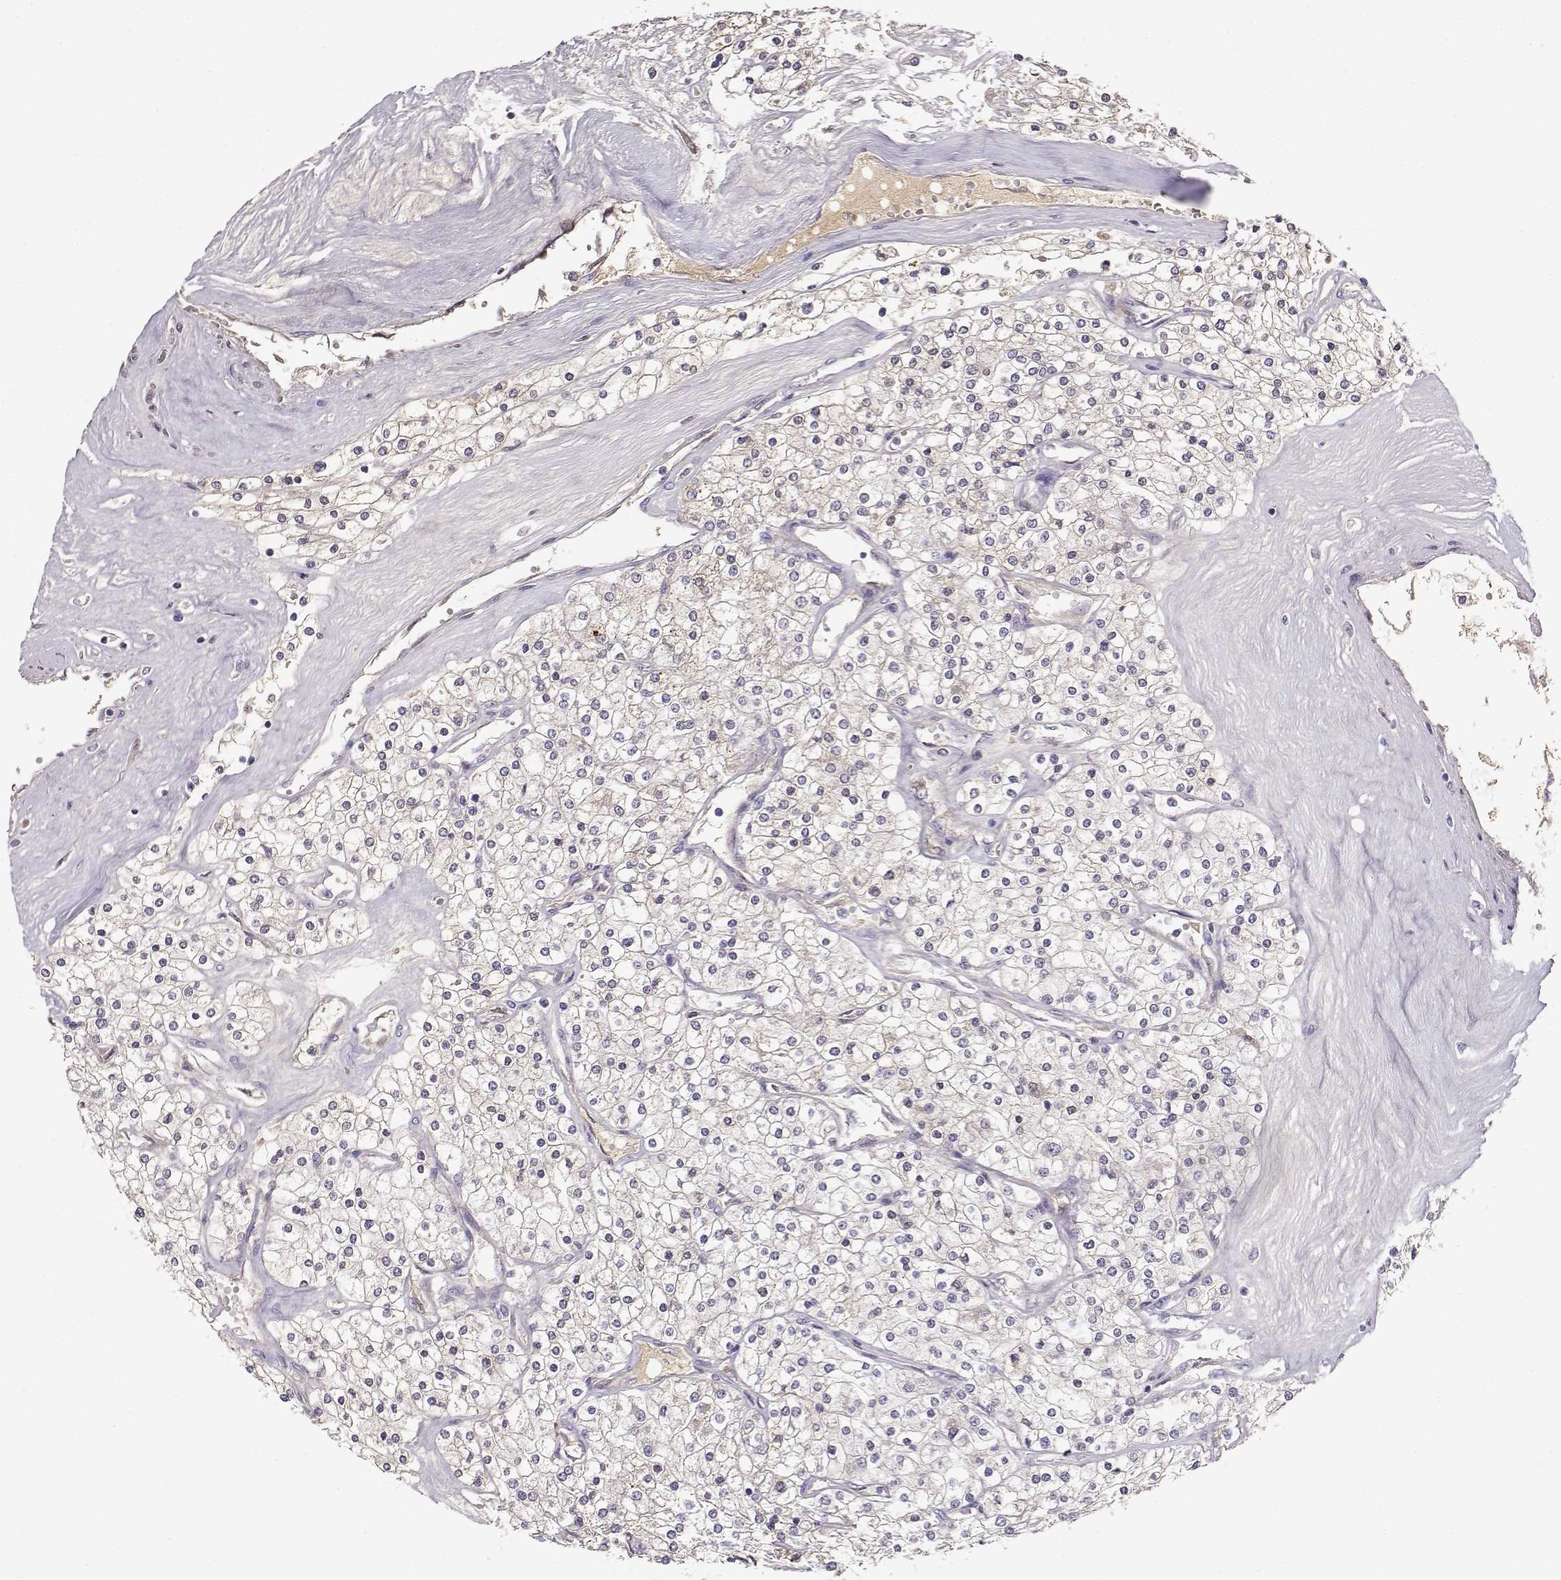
{"staining": {"intensity": "weak", "quantity": "<25%", "location": "cytoplasmic/membranous"}, "tissue": "renal cancer", "cell_type": "Tumor cells", "image_type": "cancer", "snomed": [{"axis": "morphology", "description": "Adenocarcinoma, NOS"}, {"axis": "topography", "description": "Kidney"}], "caption": "Tumor cells are negative for brown protein staining in renal adenocarcinoma.", "gene": "TACR1", "patient": {"sex": "male", "age": 80}}